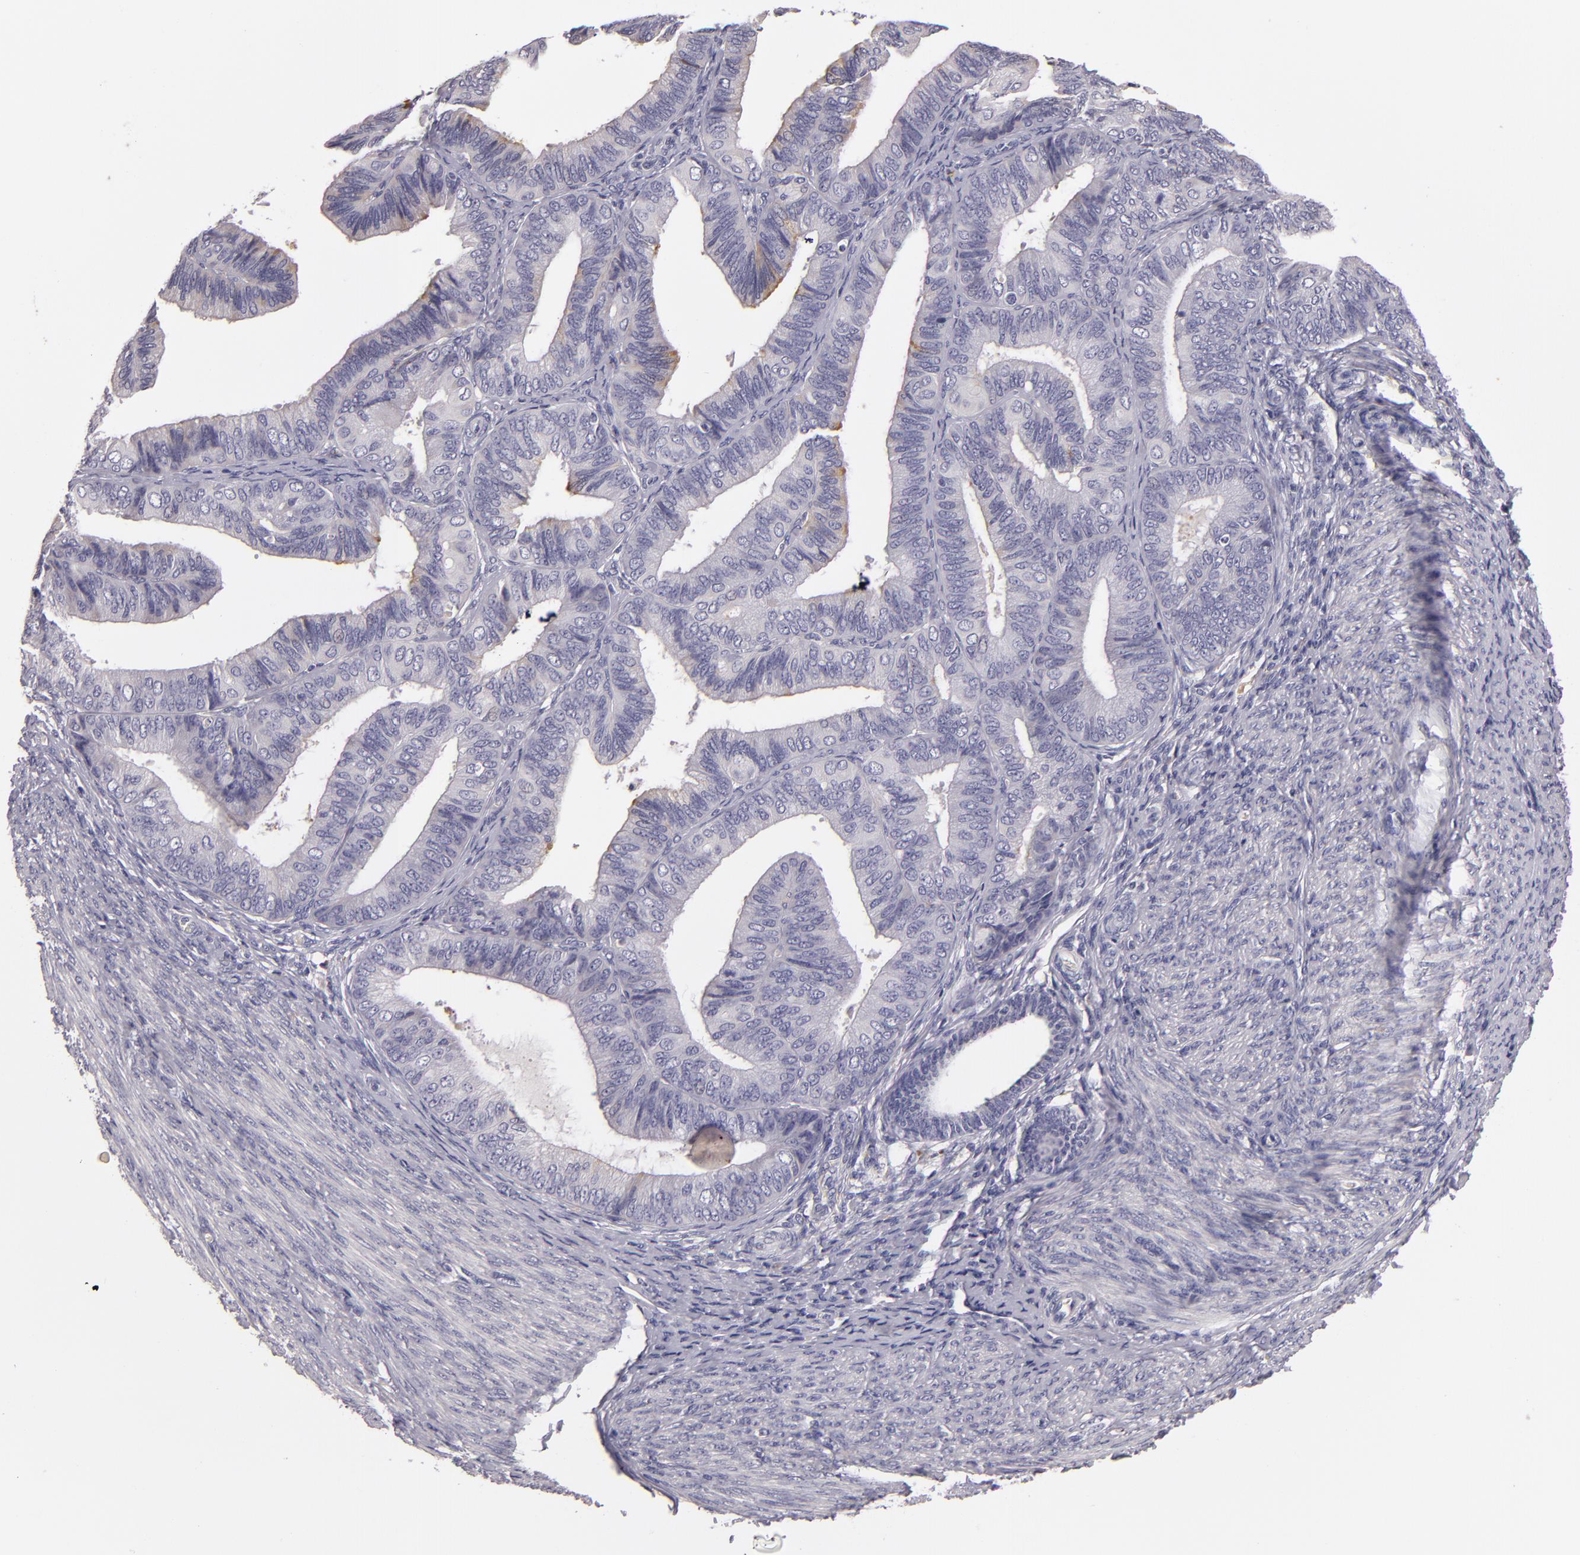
{"staining": {"intensity": "moderate", "quantity": "<25%", "location": "cytoplasmic/membranous"}, "tissue": "endometrial cancer", "cell_type": "Tumor cells", "image_type": "cancer", "snomed": [{"axis": "morphology", "description": "Adenocarcinoma, NOS"}, {"axis": "topography", "description": "Endometrium"}], "caption": "The image reveals staining of endometrial cancer (adenocarcinoma), revealing moderate cytoplasmic/membranous protein staining (brown color) within tumor cells. The protein of interest is stained brown, and the nuclei are stained in blue (DAB (3,3'-diaminobenzidine) IHC with brightfield microscopy, high magnification).", "gene": "TLR8", "patient": {"sex": "female", "age": 63}}